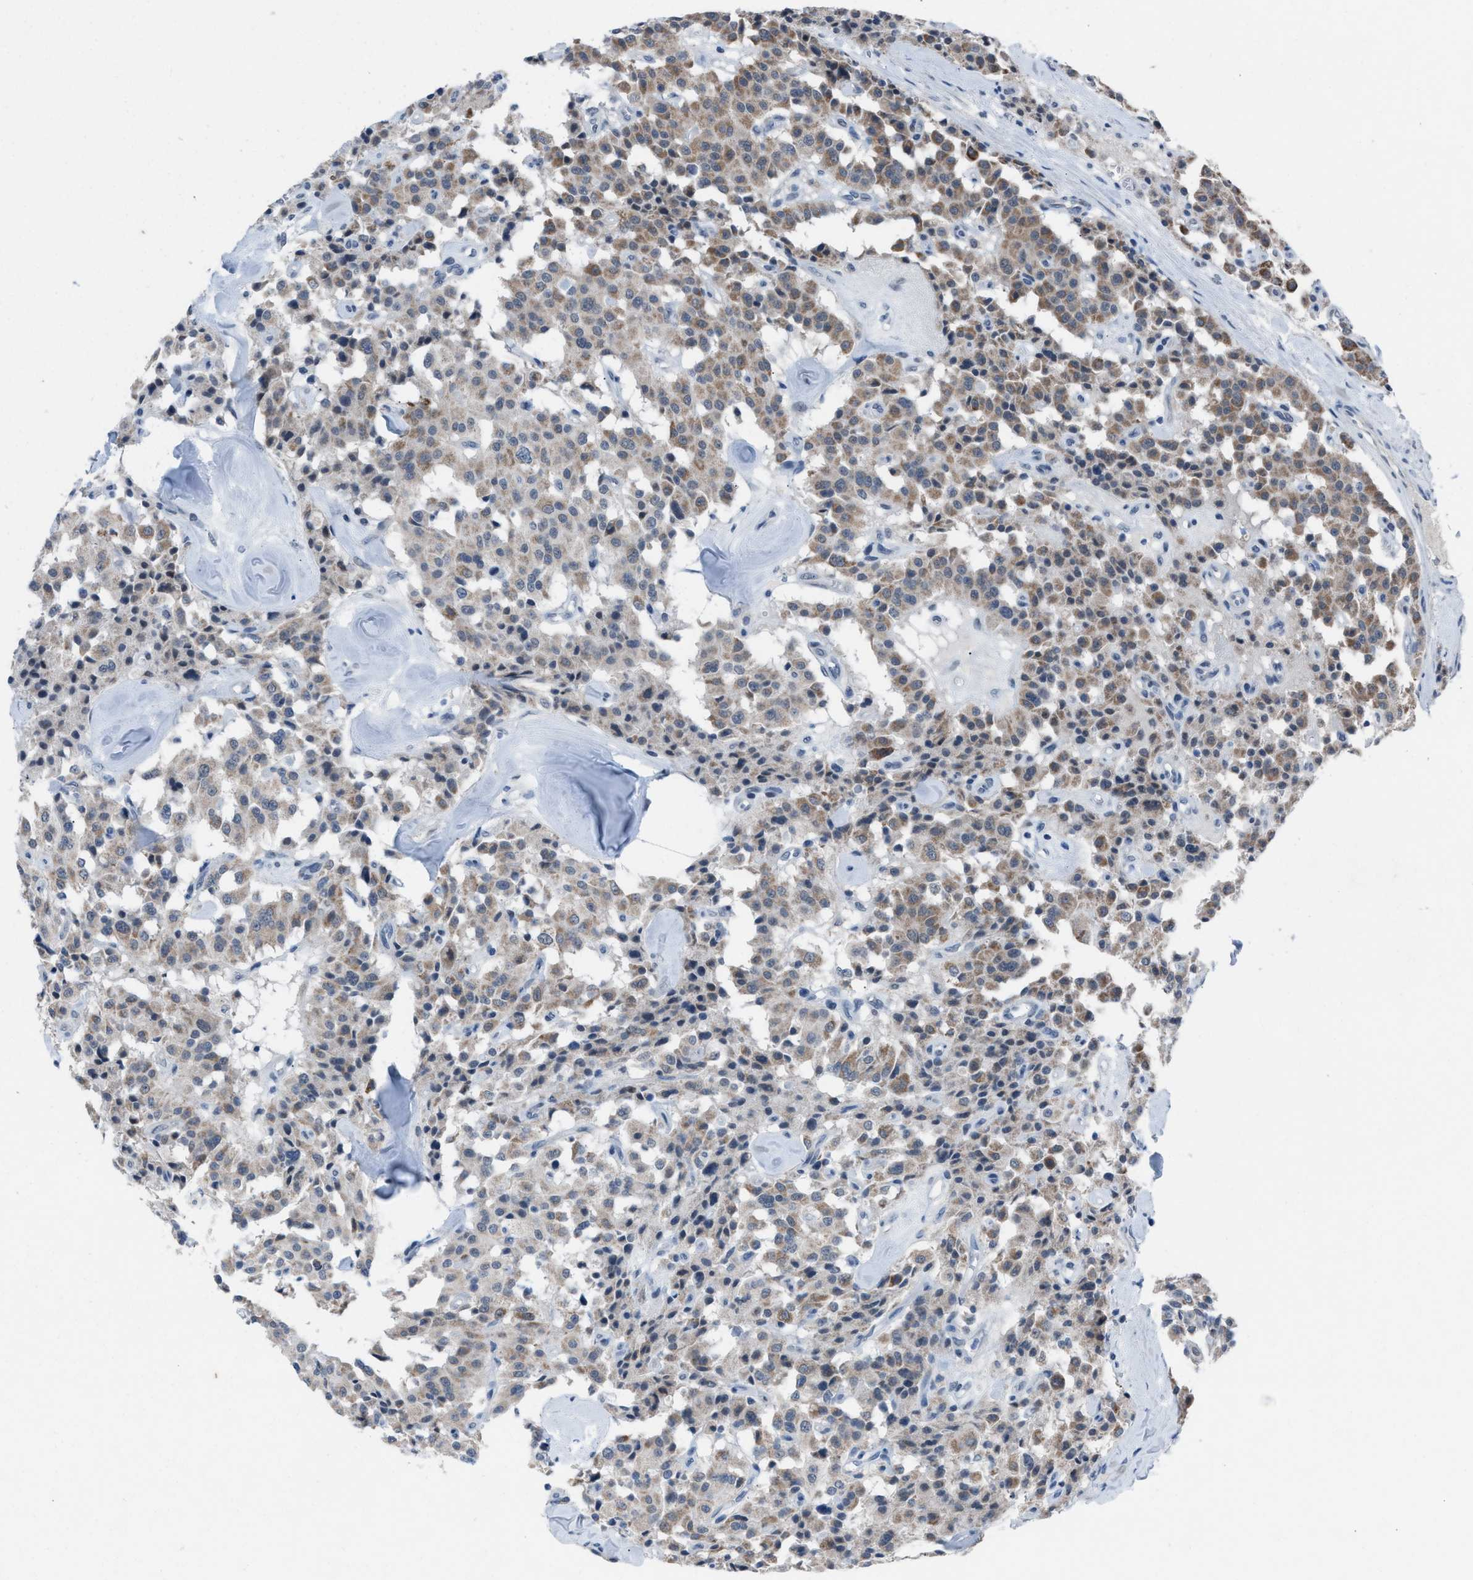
{"staining": {"intensity": "moderate", "quantity": "25%-75%", "location": "cytoplasmic/membranous"}, "tissue": "carcinoid", "cell_type": "Tumor cells", "image_type": "cancer", "snomed": [{"axis": "morphology", "description": "Carcinoid, malignant, NOS"}, {"axis": "topography", "description": "Lung"}], "caption": "The histopathology image displays staining of carcinoid, revealing moderate cytoplasmic/membranous protein staining (brown color) within tumor cells. (DAB IHC with brightfield microscopy, high magnification).", "gene": "ANAPC11", "patient": {"sex": "male", "age": 30}}